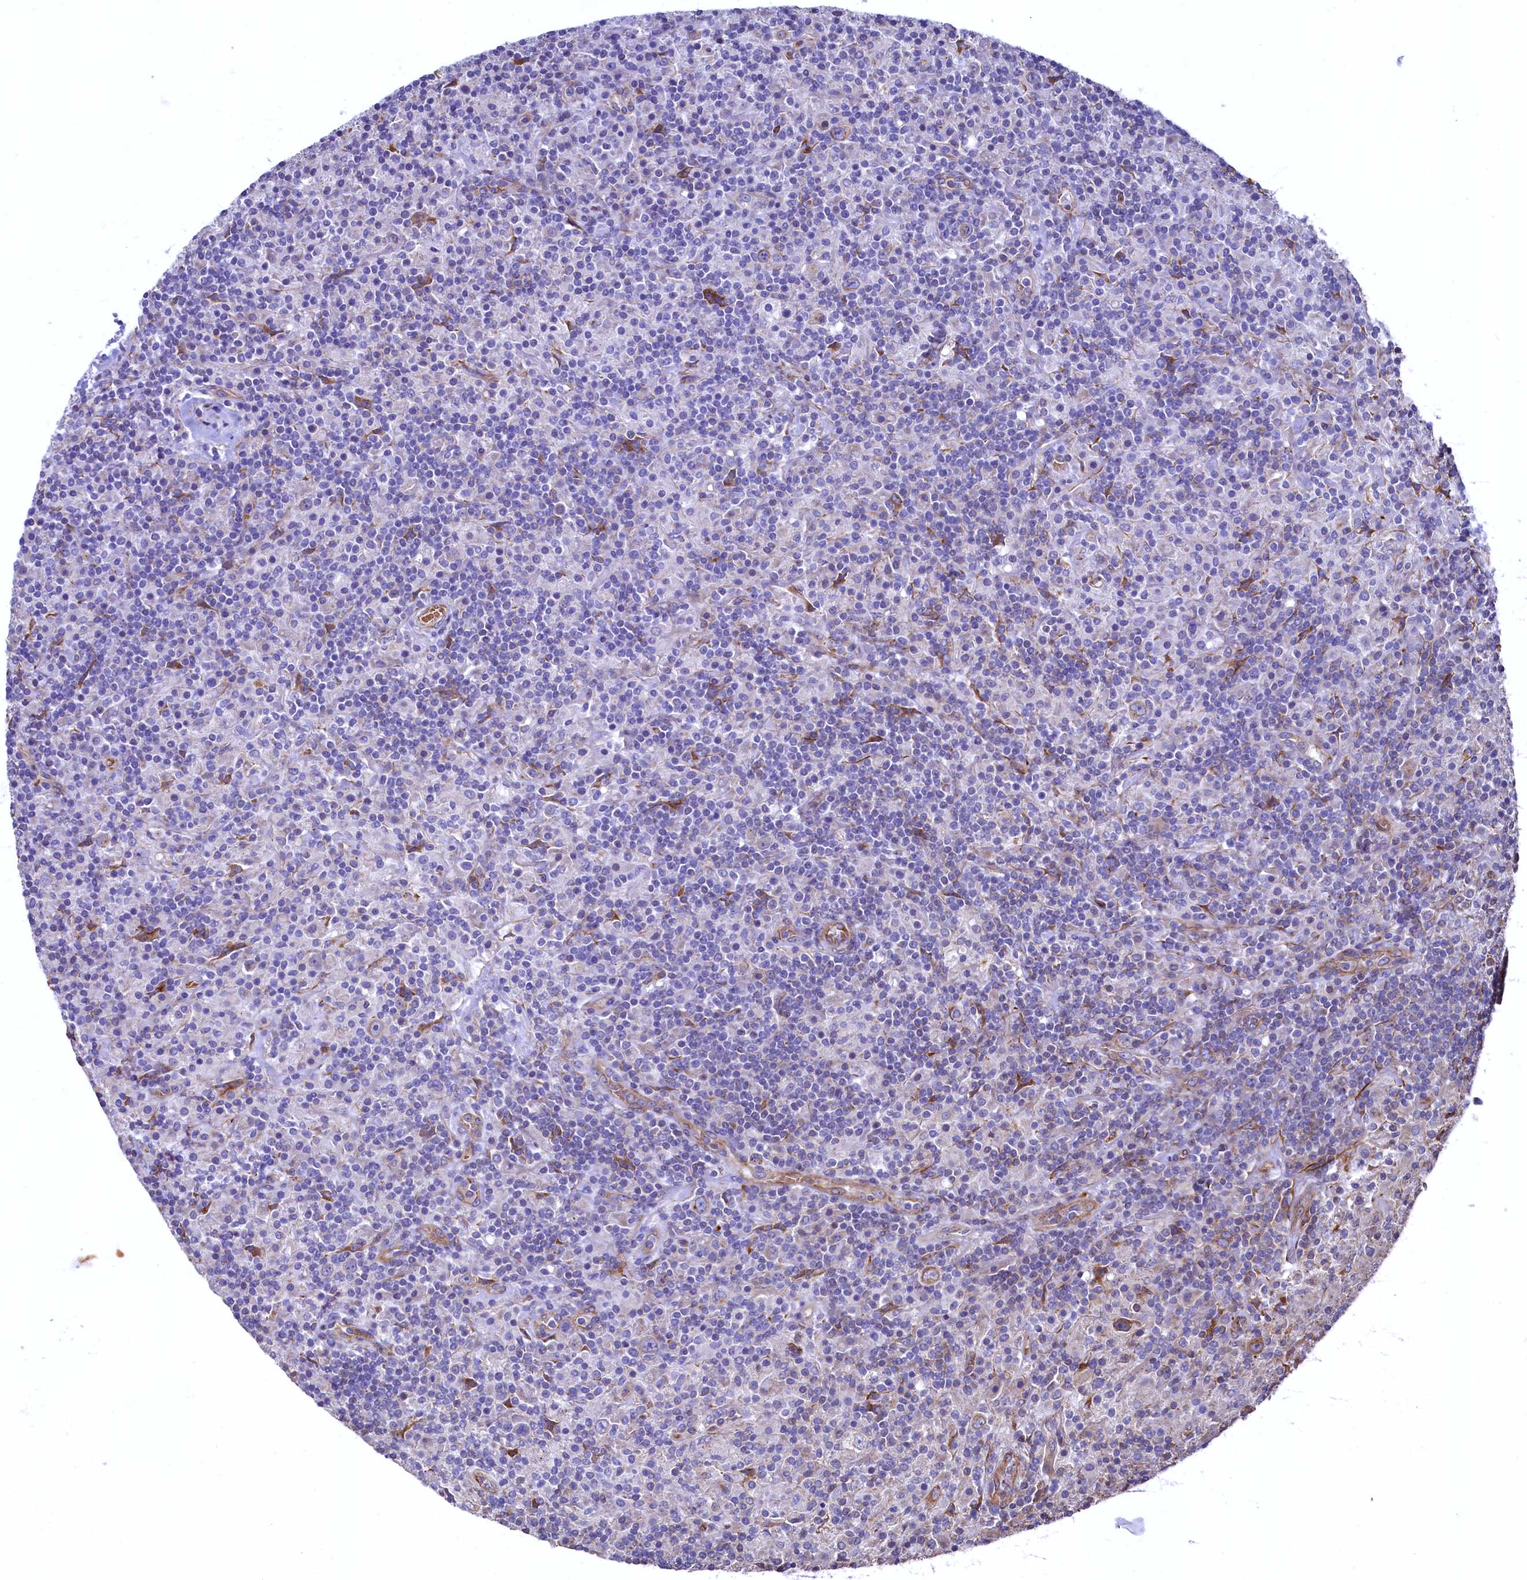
{"staining": {"intensity": "weak", "quantity": "<25%", "location": "cytoplasmic/membranous"}, "tissue": "lymphoma", "cell_type": "Tumor cells", "image_type": "cancer", "snomed": [{"axis": "morphology", "description": "Hodgkin's disease, NOS"}, {"axis": "topography", "description": "Lymph node"}], "caption": "A high-resolution image shows immunohistochemistry (IHC) staining of lymphoma, which displays no significant expression in tumor cells.", "gene": "LRRC57", "patient": {"sex": "male", "age": 70}}